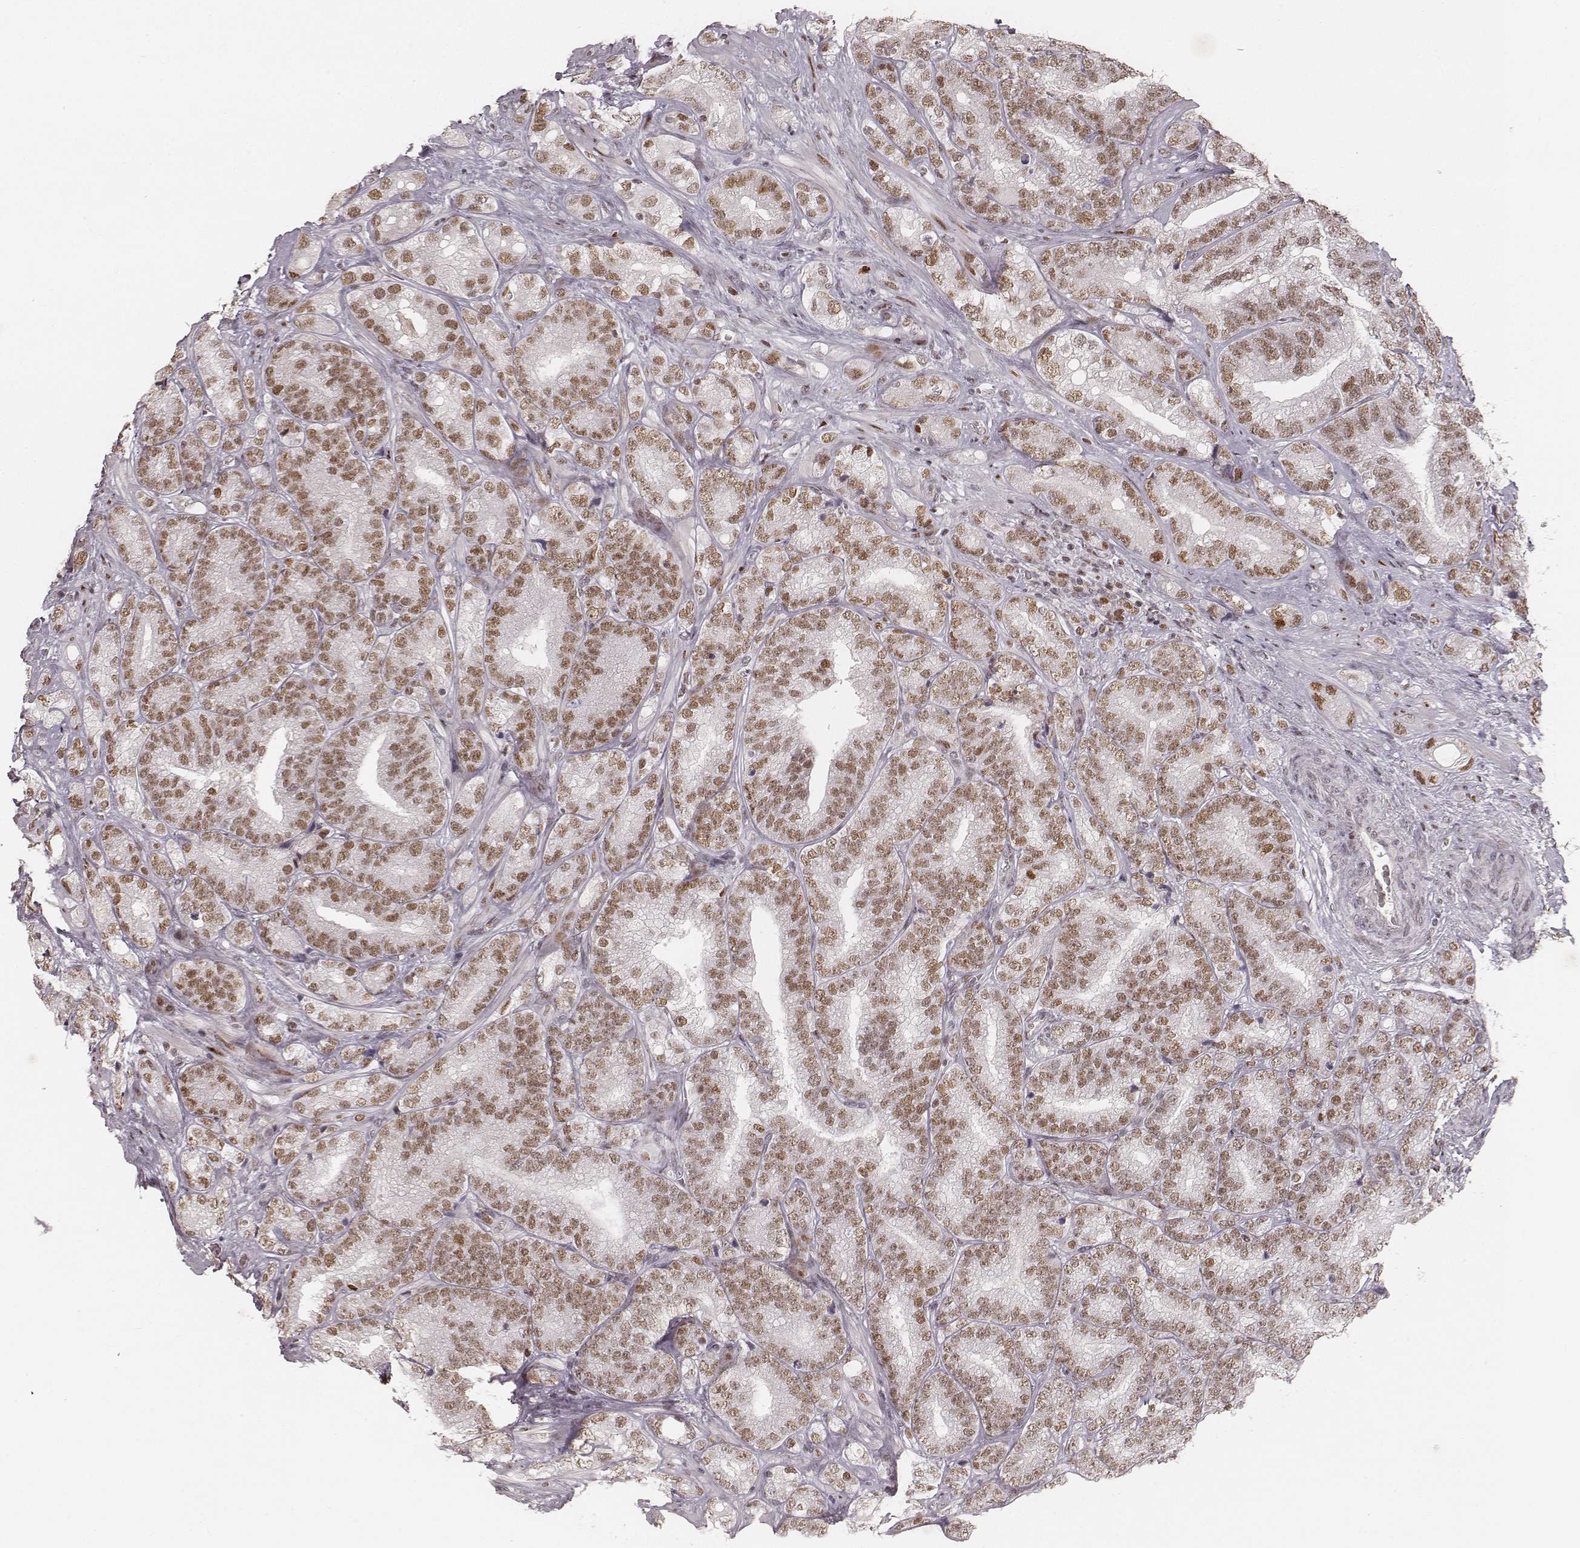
{"staining": {"intensity": "moderate", "quantity": "25%-75%", "location": "nuclear"}, "tissue": "prostate cancer", "cell_type": "Tumor cells", "image_type": "cancer", "snomed": [{"axis": "morphology", "description": "Adenocarcinoma, NOS"}, {"axis": "topography", "description": "Prostate"}], "caption": "This micrograph reveals immunohistochemistry (IHC) staining of prostate cancer, with medium moderate nuclear expression in about 25%-75% of tumor cells.", "gene": "HNRNPC", "patient": {"sex": "male", "age": 63}}